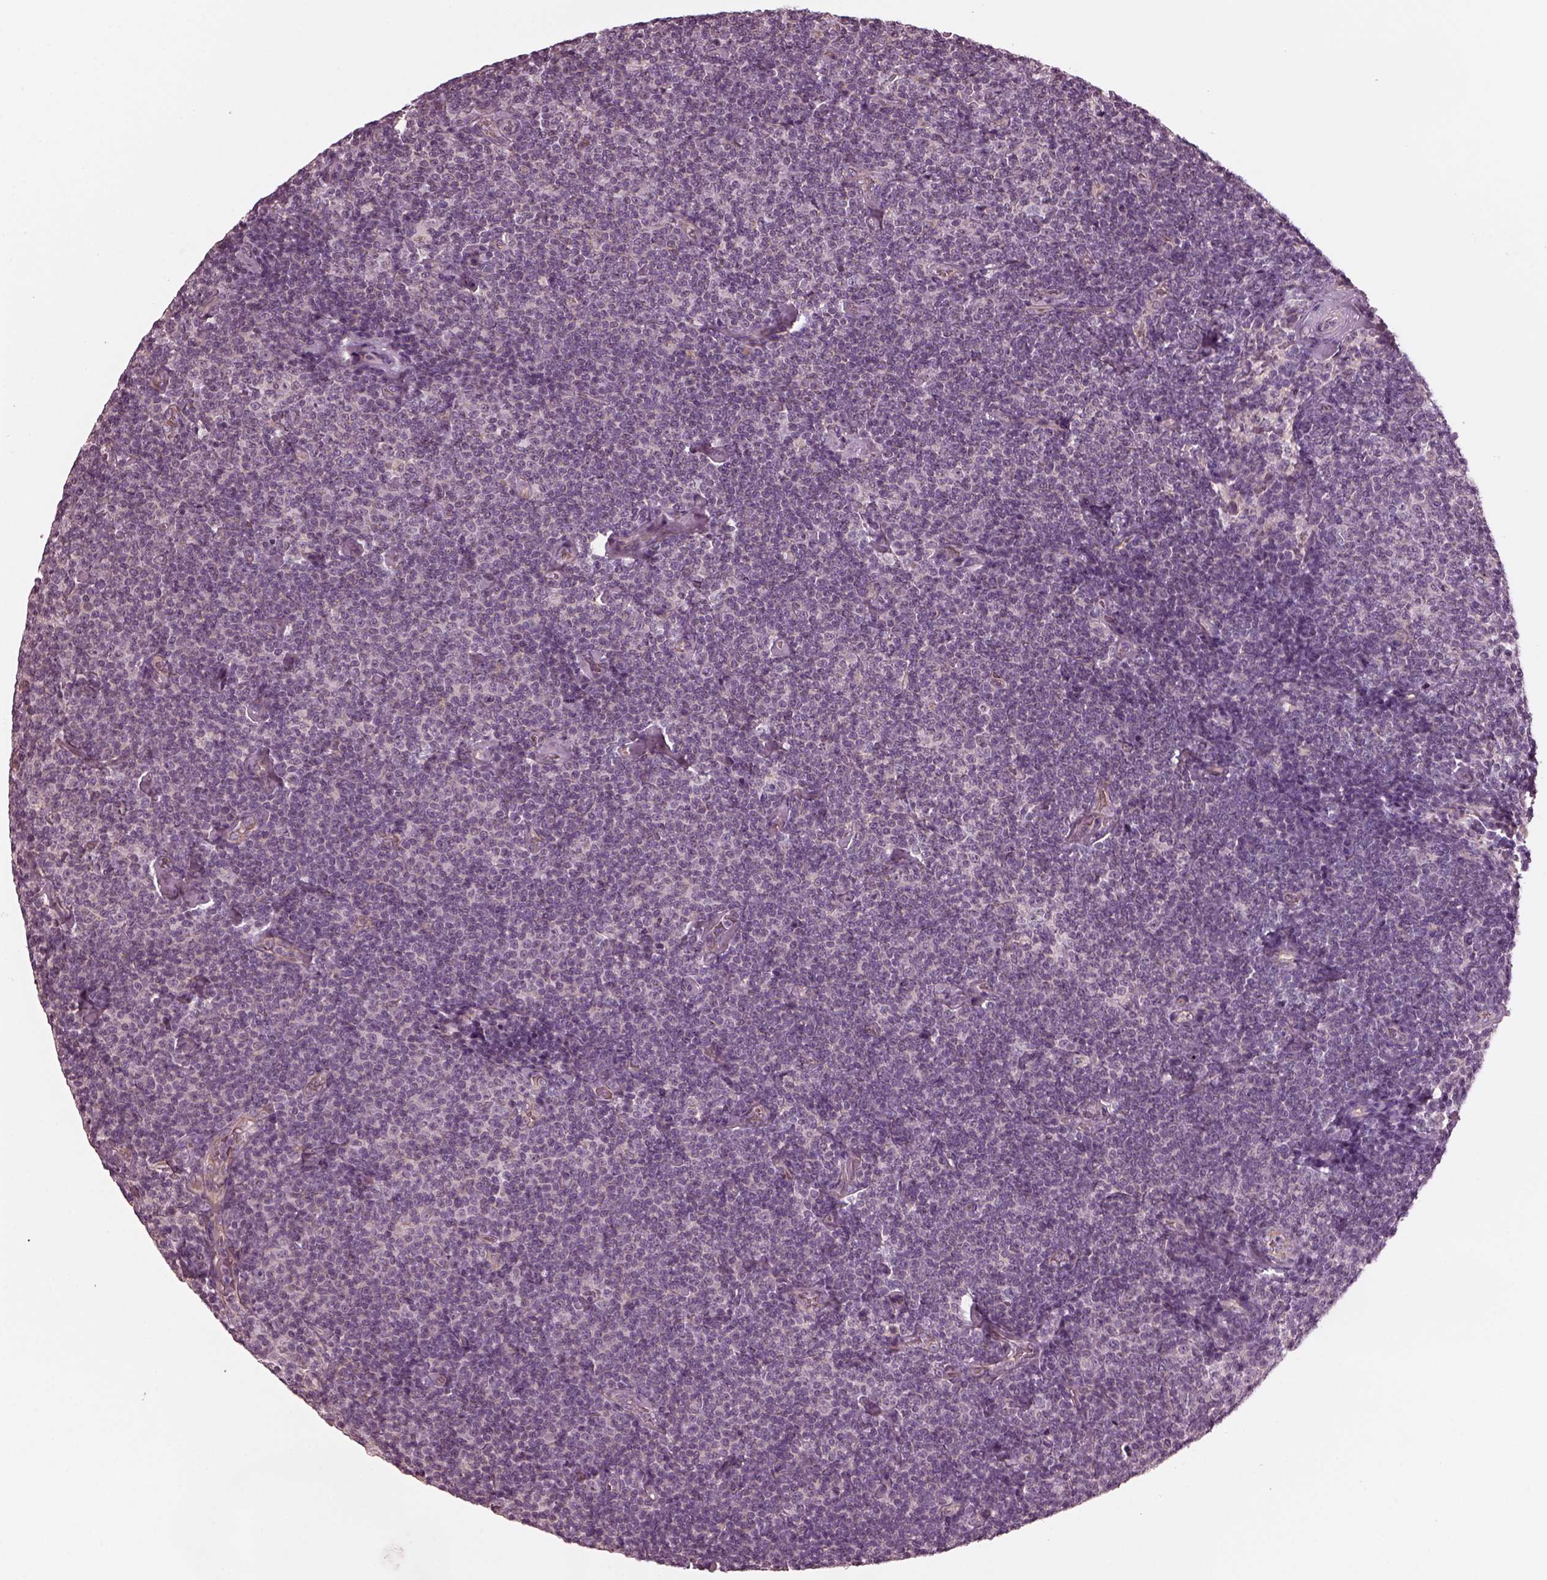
{"staining": {"intensity": "negative", "quantity": "none", "location": "none"}, "tissue": "lymphoma", "cell_type": "Tumor cells", "image_type": "cancer", "snomed": [{"axis": "morphology", "description": "Malignant lymphoma, non-Hodgkin's type, Low grade"}, {"axis": "topography", "description": "Lymph node"}], "caption": "DAB immunohistochemical staining of low-grade malignant lymphoma, non-Hodgkin's type demonstrates no significant positivity in tumor cells.", "gene": "ODAD1", "patient": {"sex": "male", "age": 81}}